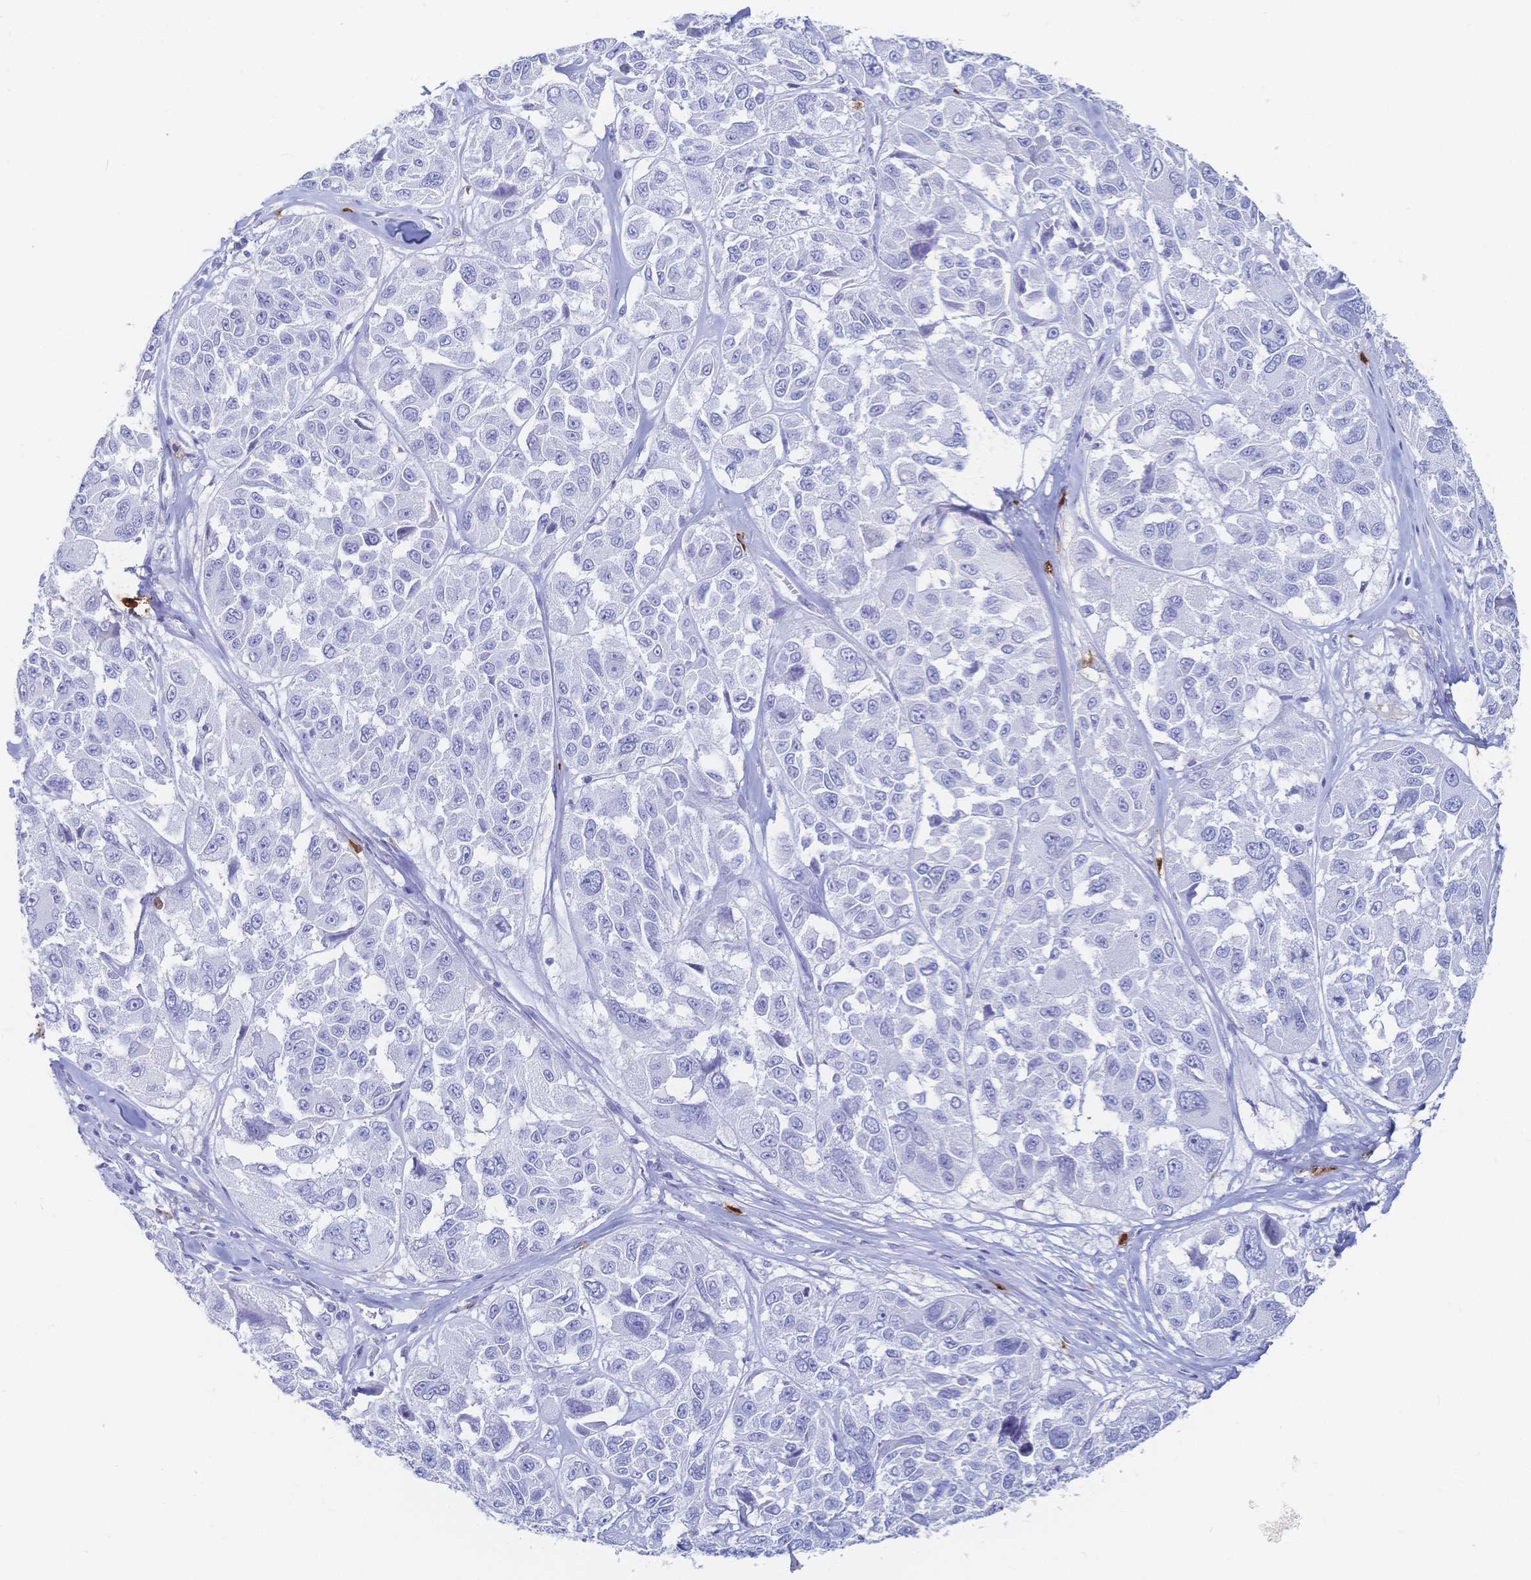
{"staining": {"intensity": "negative", "quantity": "none", "location": "none"}, "tissue": "melanoma", "cell_type": "Tumor cells", "image_type": "cancer", "snomed": [{"axis": "morphology", "description": "Malignant melanoma, NOS"}, {"axis": "topography", "description": "Skin"}], "caption": "Photomicrograph shows no significant protein positivity in tumor cells of melanoma. (Immunohistochemistry, brightfield microscopy, high magnification).", "gene": "IL2RB", "patient": {"sex": "female", "age": 66}}